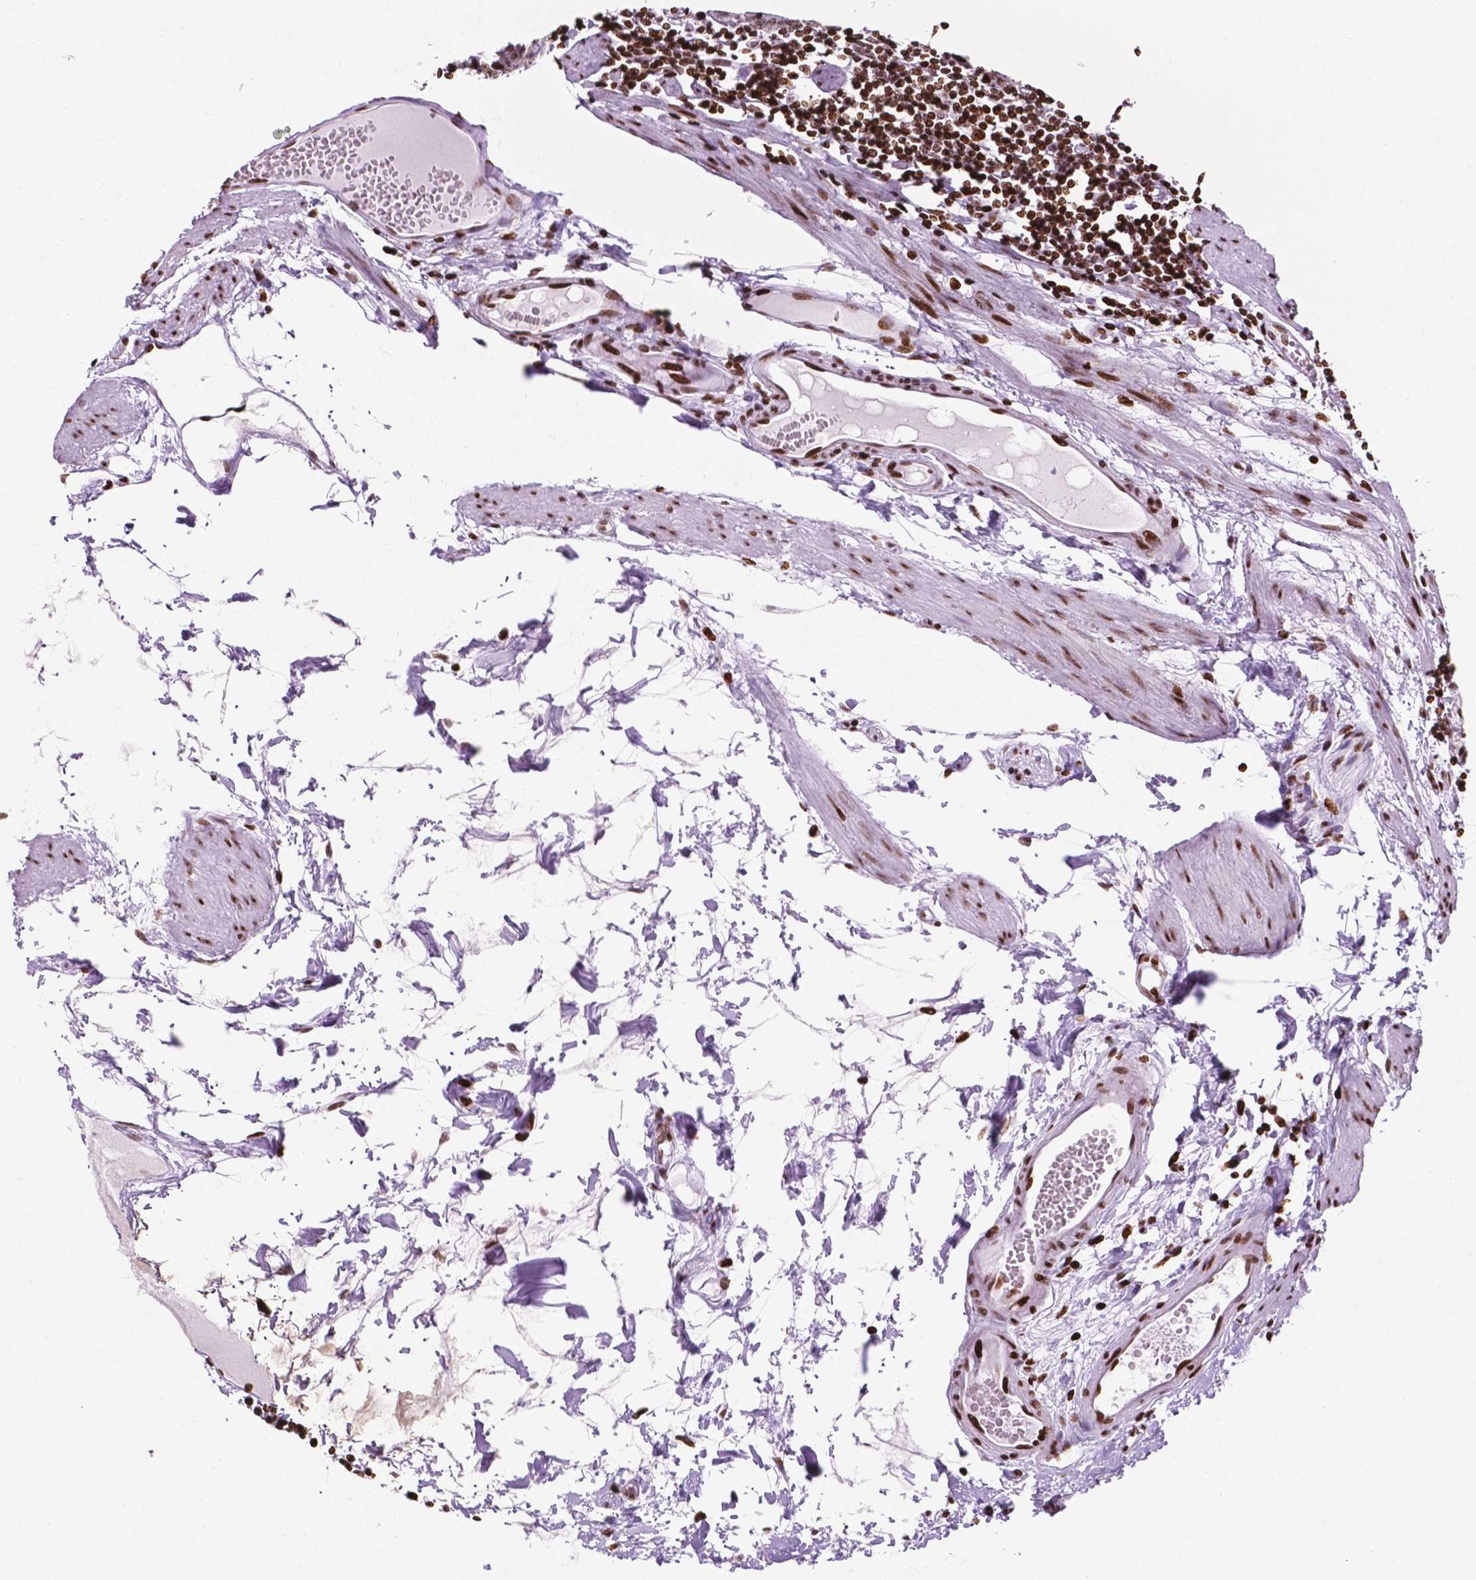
{"staining": {"intensity": "strong", "quantity": ">75%", "location": "nuclear"}, "tissue": "stomach", "cell_type": "Glandular cells", "image_type": "normal", "snomed": [{"axis": "morphology", "description": "Normal tissue, NOS"}, {"axis": "topography", "description": "Stomach"}], "caption": "Stomach stained with immunohistochemistry (IHC) shows strong nuclear positivity in about >75% of glandular cells.", "gene": "TMEM250", "patient": {"sex": "male", "age": 55}}